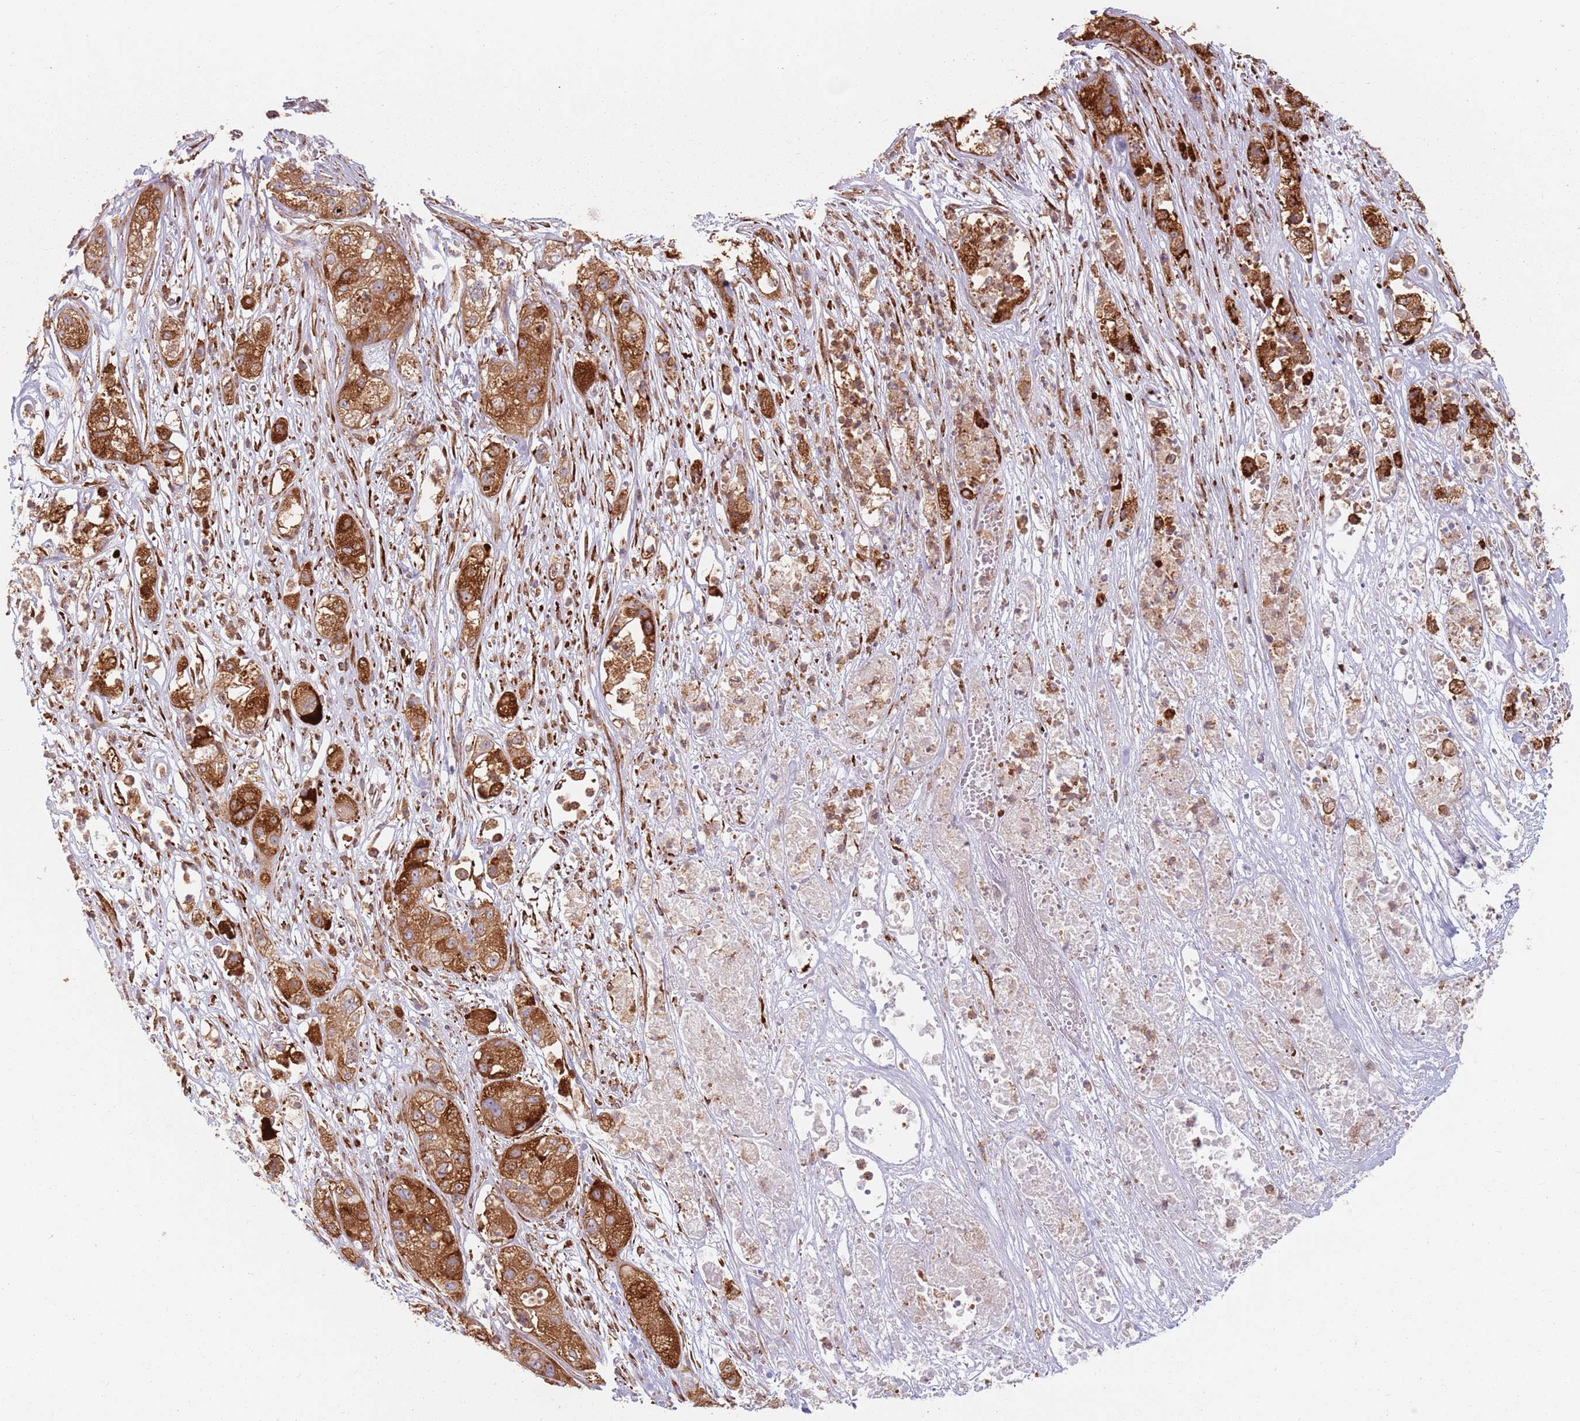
{"staining": {"intensity": "strong", "quantity": ">75%", "location": "cytoplasmic/membranous"}, "tissue": "pancreatic cancer", "cell_type": "Tumor cells", "image_type": "cancer", "snomed": [{"axis": "morphology", "description": "Adenocarcinoma, NOS"}, {"axis": "topography", "description": "Pancreas"}], "caption": "Immunohistochemistry of human pancreatic adenocarcinoma demonstrates high levels of strong cytoplasmic/membranous expression in approximately >75% of tumor cells.", "gene": "TPD52L2", "patient": {"sex": "female", "age": 78}}